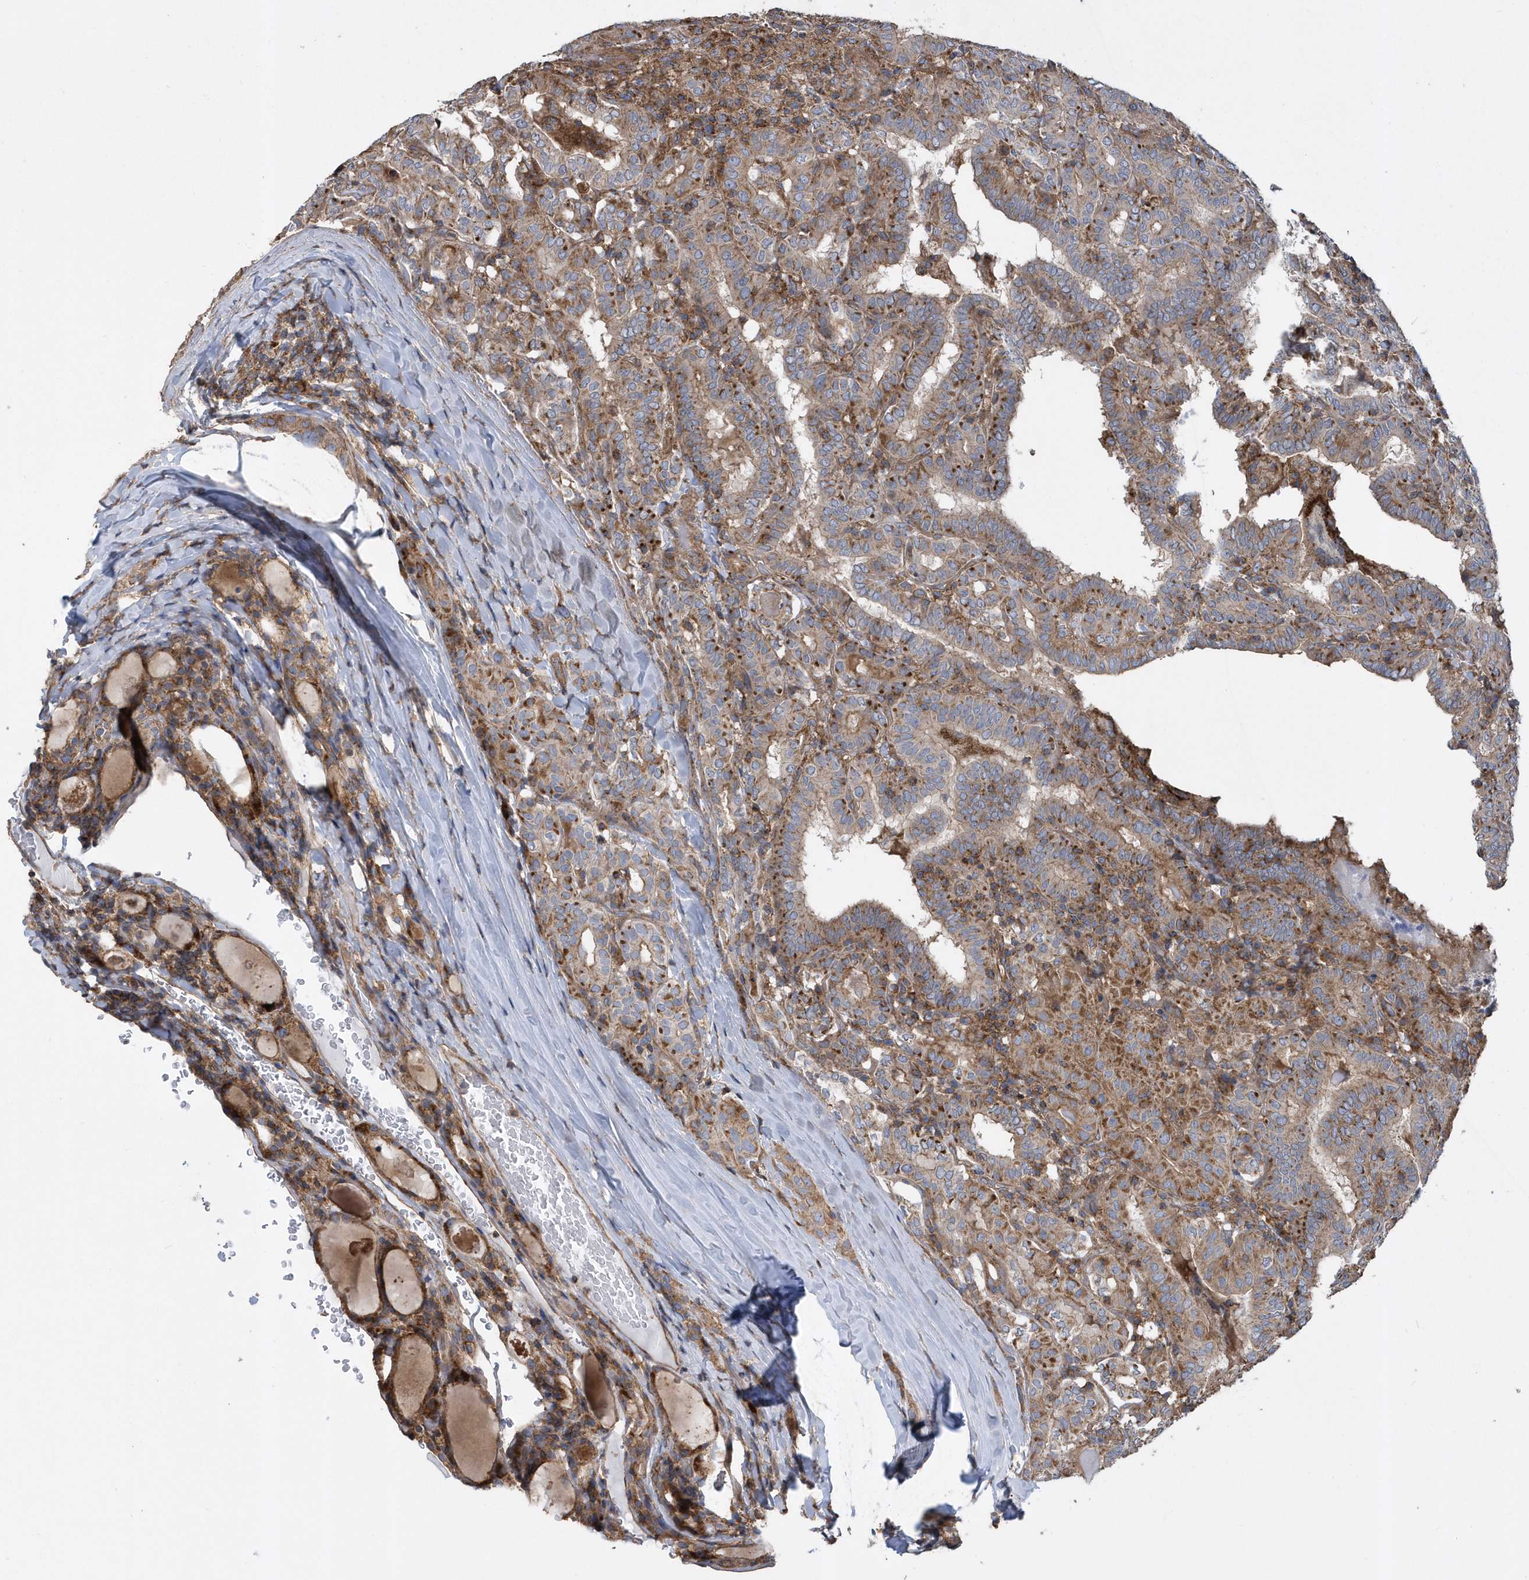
{"staining": {"intensity": "moderate", "quantity": ">75%", "location": "cytoplasmic/membranous"}, "tissue": "thyroid cancer", "cell_type": "Tumor cells", "image_type": "cancer", "snomed": [{"axis": "morphology", "description": "Papillary adenocarcinoma, NOS"}, {"axis": "topography", "description": "Thyroid gland"}], "caption": "Protein staining of papillary adenocarcinoma (thyroid) tissue shows moderate cytoplasmic/membranous positivity in about >75% of tumor cells.", "gene": "TRAIP", "patient": {"sex": "female", "age": 72}}